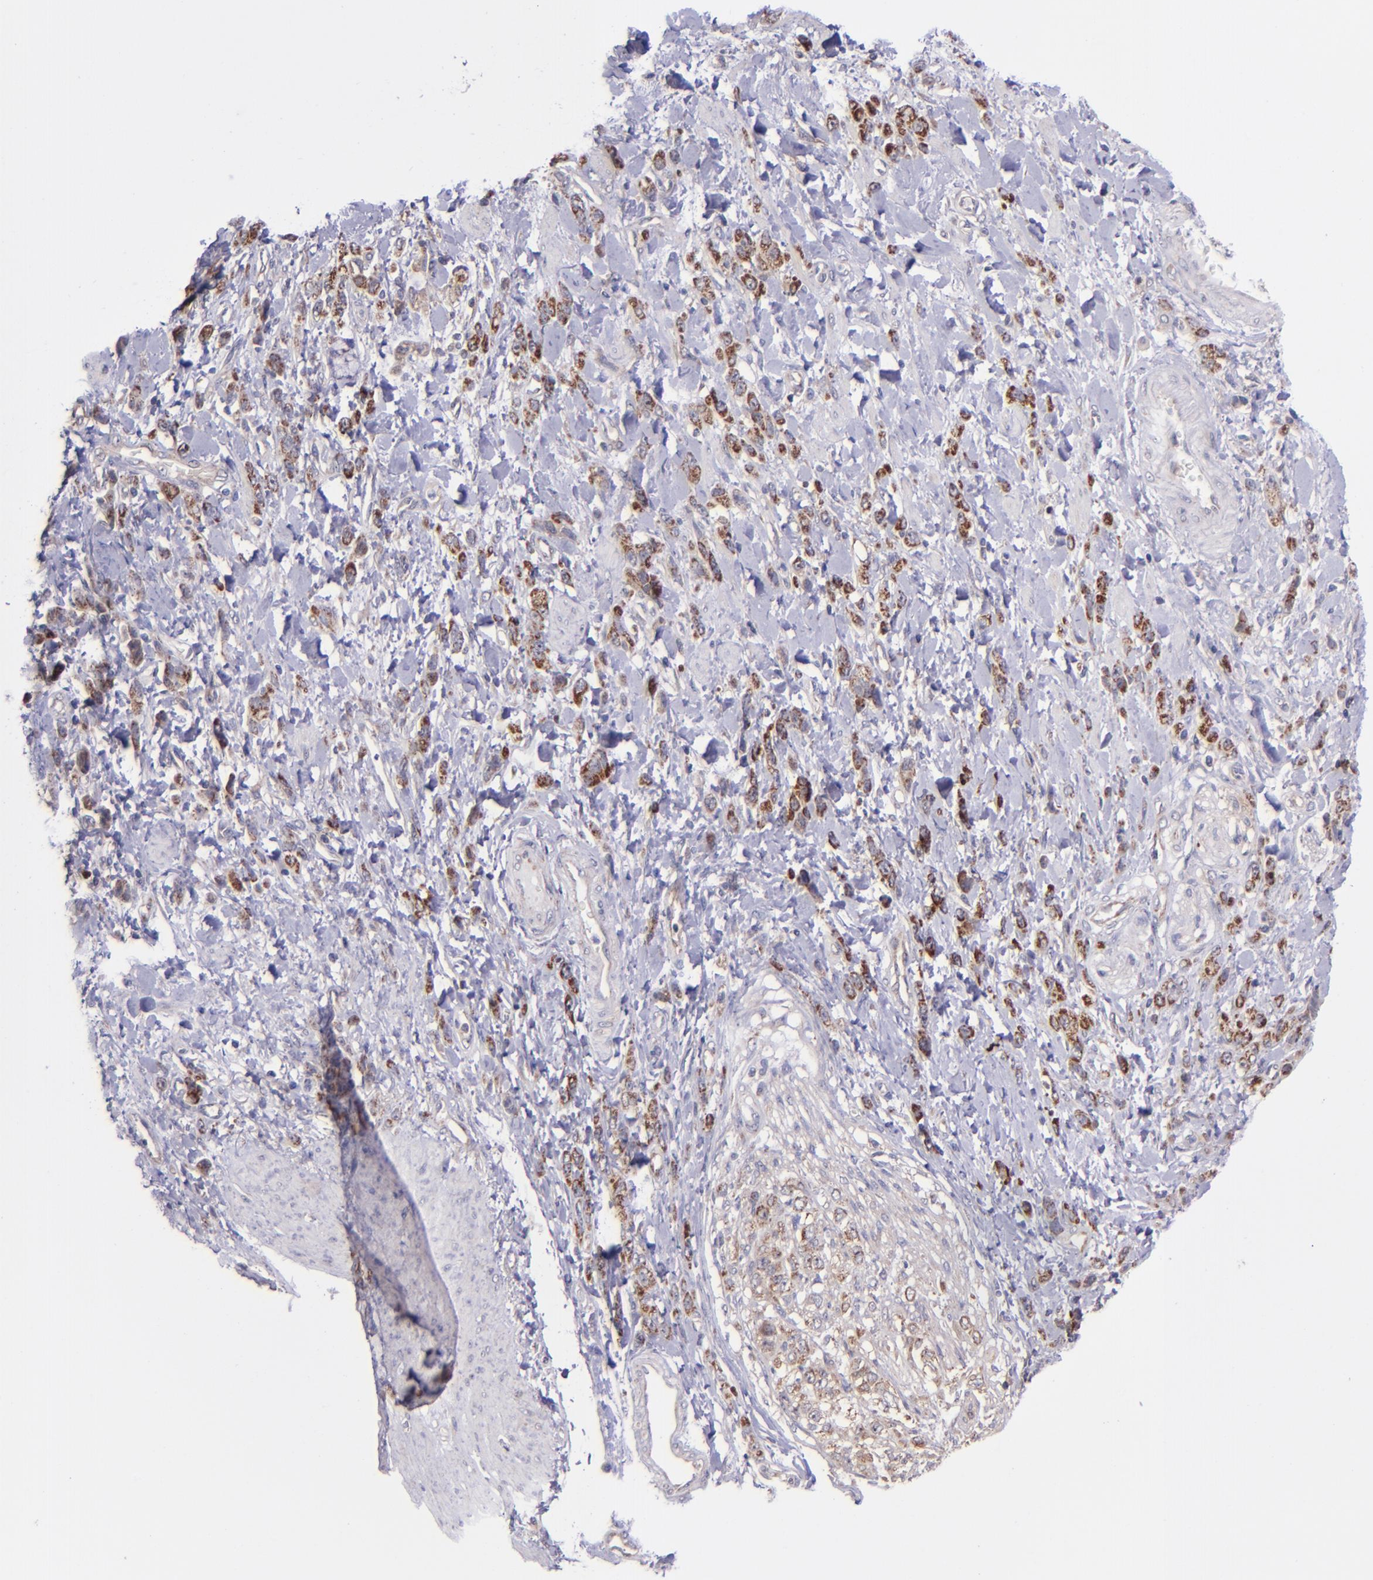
{"staining": {"intensity": "moderate", "quantity": ">75%", "location": "cytoplasmic/membranous"}, "tissue": "stomach cancer", "cell_type": "Tumor cells", "image_type": "cancer", "snomed": [{"axis": "morphology", "description": "Normal tissue, NOS"}, {"axis": "morphology", "description": "Adenocarcinoma, NOS"}, {"axis": "topography", "description": "Stomach"}], "caption": "Stomach adenocarcinoma stained with DAB IHC reveals medium levels of moderate cytoplasmic/membranous positivity in about >75% of tumor cells.", "gene": "SHC1", "patient": {"sex": "male", "age": 82}}